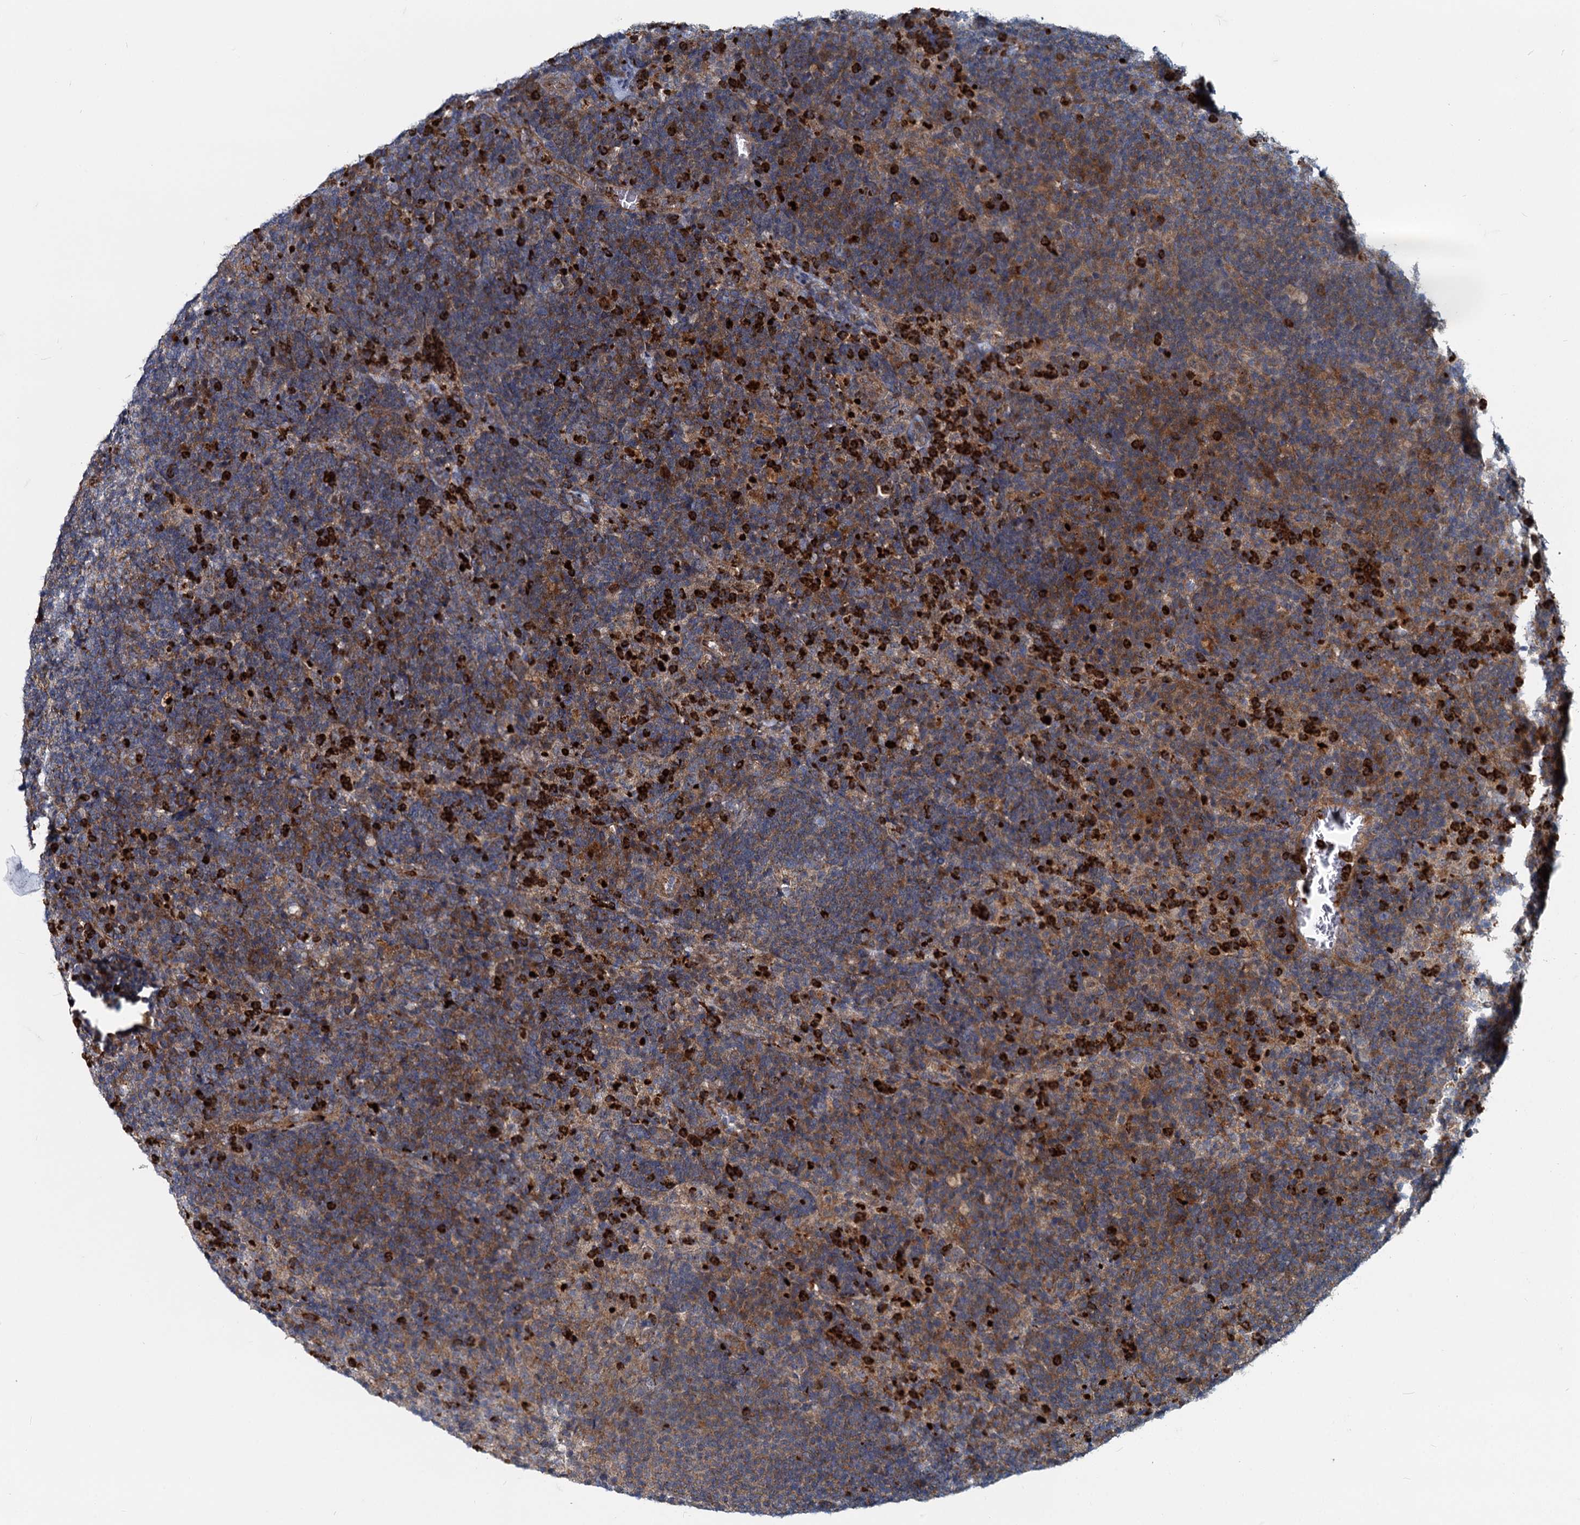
{"staining": {"intensity": "negative", "quantity": "none", "location": "none"}, "tissue": "lymph node", "cell_type": "Germinal center cells", "image_type": "normal", "snomed": [{"axis": "morphology", "description": "Normal tissue, NOS"}, {"axis": "topography", "description": "Lymph node"}], "caption": "IHC histopathology image of benign lymph node stained for a protein (brown), which shows no expression in germinal center cells.", "gene": "ADCY2", "patient": {"sex": "female", "age": 70}}